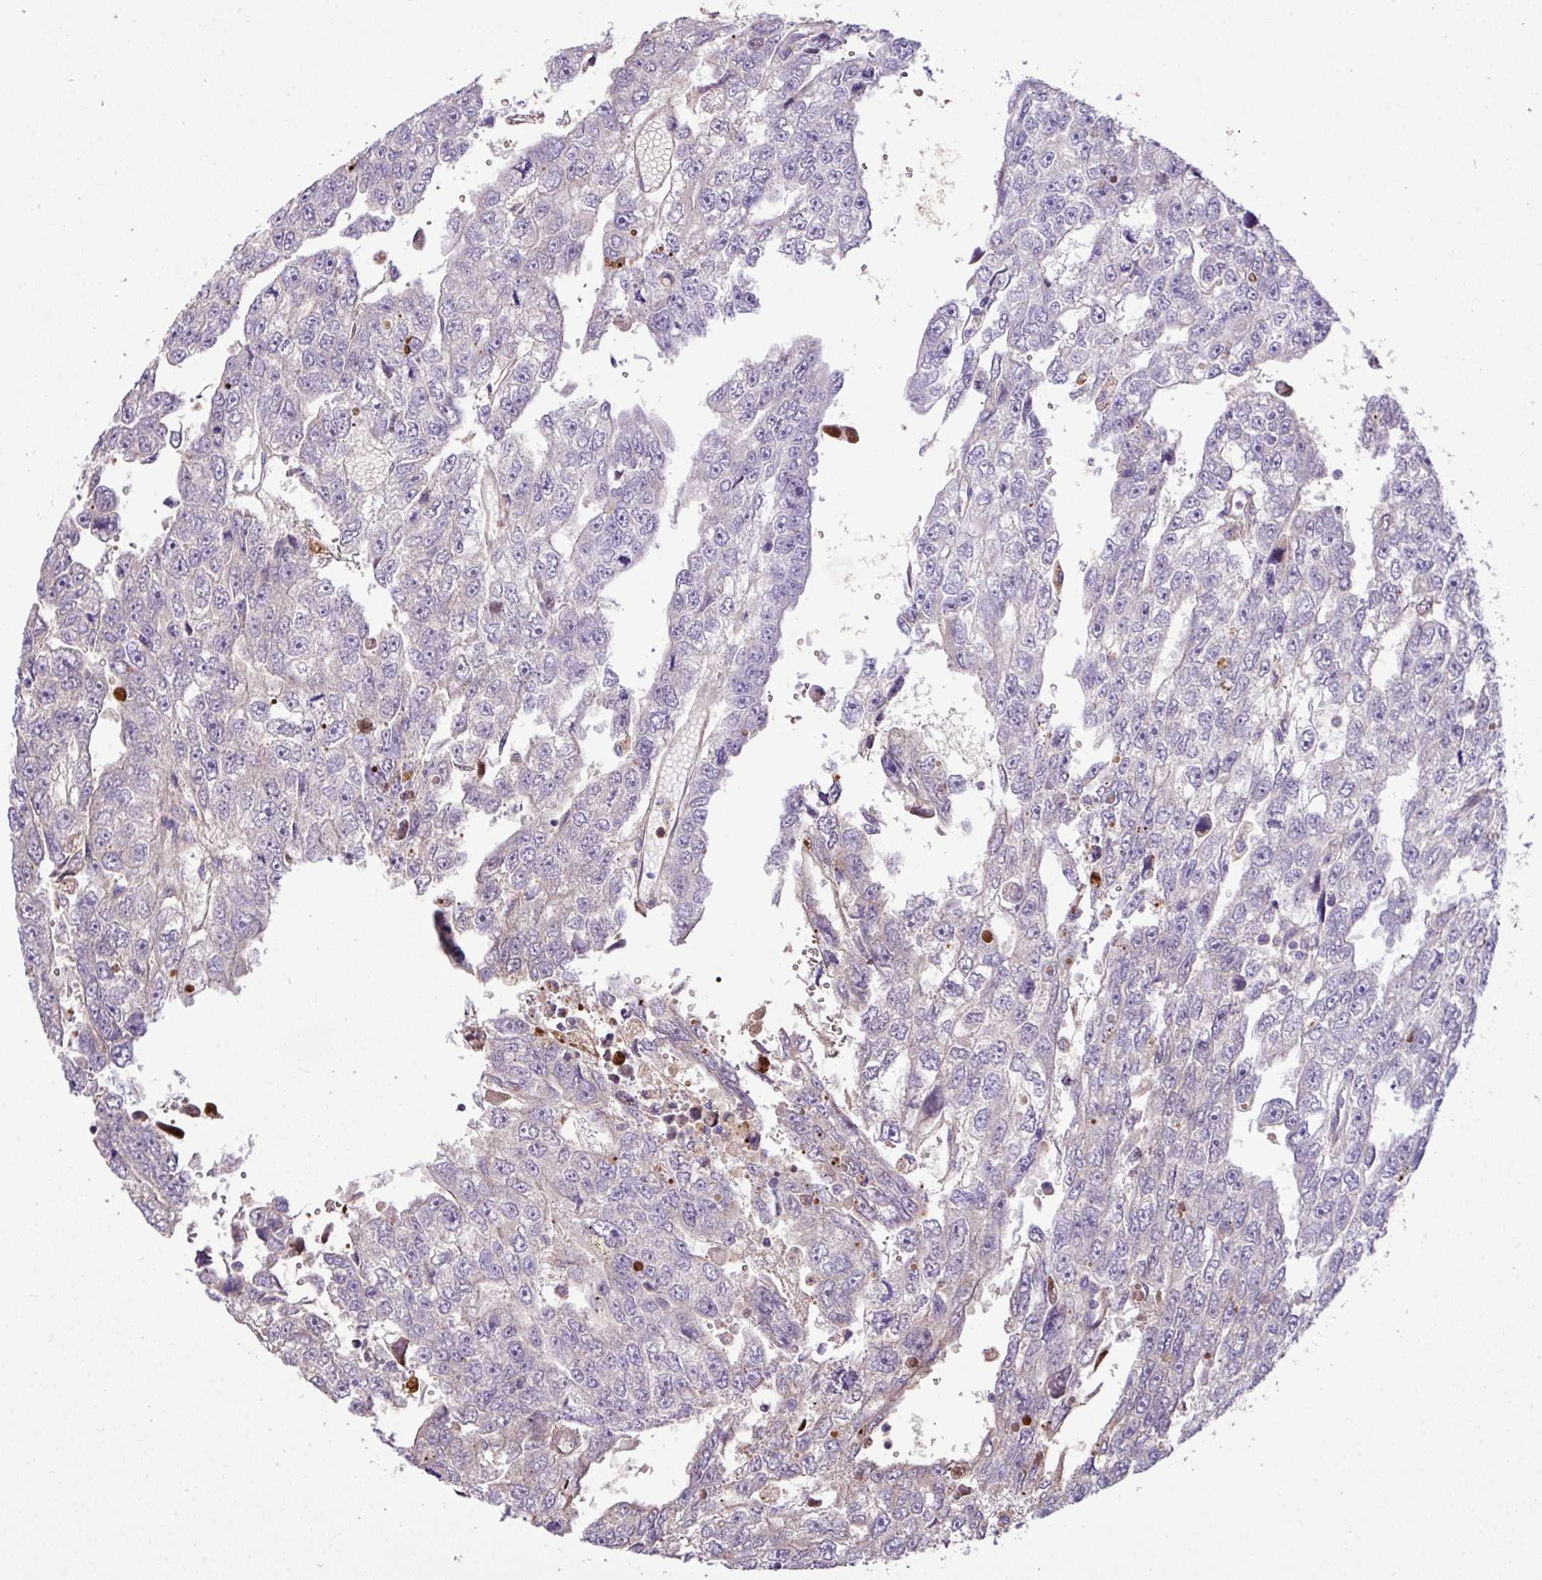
{"staining": {"intensity": "moderate", "quantity": "<25%", "location": "cytoplasmic/membranous,nuclear"}, "tissue": "testis cancer", "cell_type": "Tumor cells", "image_type": "cancer", "snomed": [{"axis": "morphology", "description": "Carcinoma, Embryonal, NOS"}, {"axis": "topography", "description": "Testis"}], "caption": "Tumor cells reveal moderate cytoplasmic/membranous and nuclear positivity in approximately <25% of cells in embryonal carcinoma (testis). The protein is shown in brown color, while the nuclei are stained blue.", "gene": "CTXN2", "patient": {"sex": "male", "age": 20}}